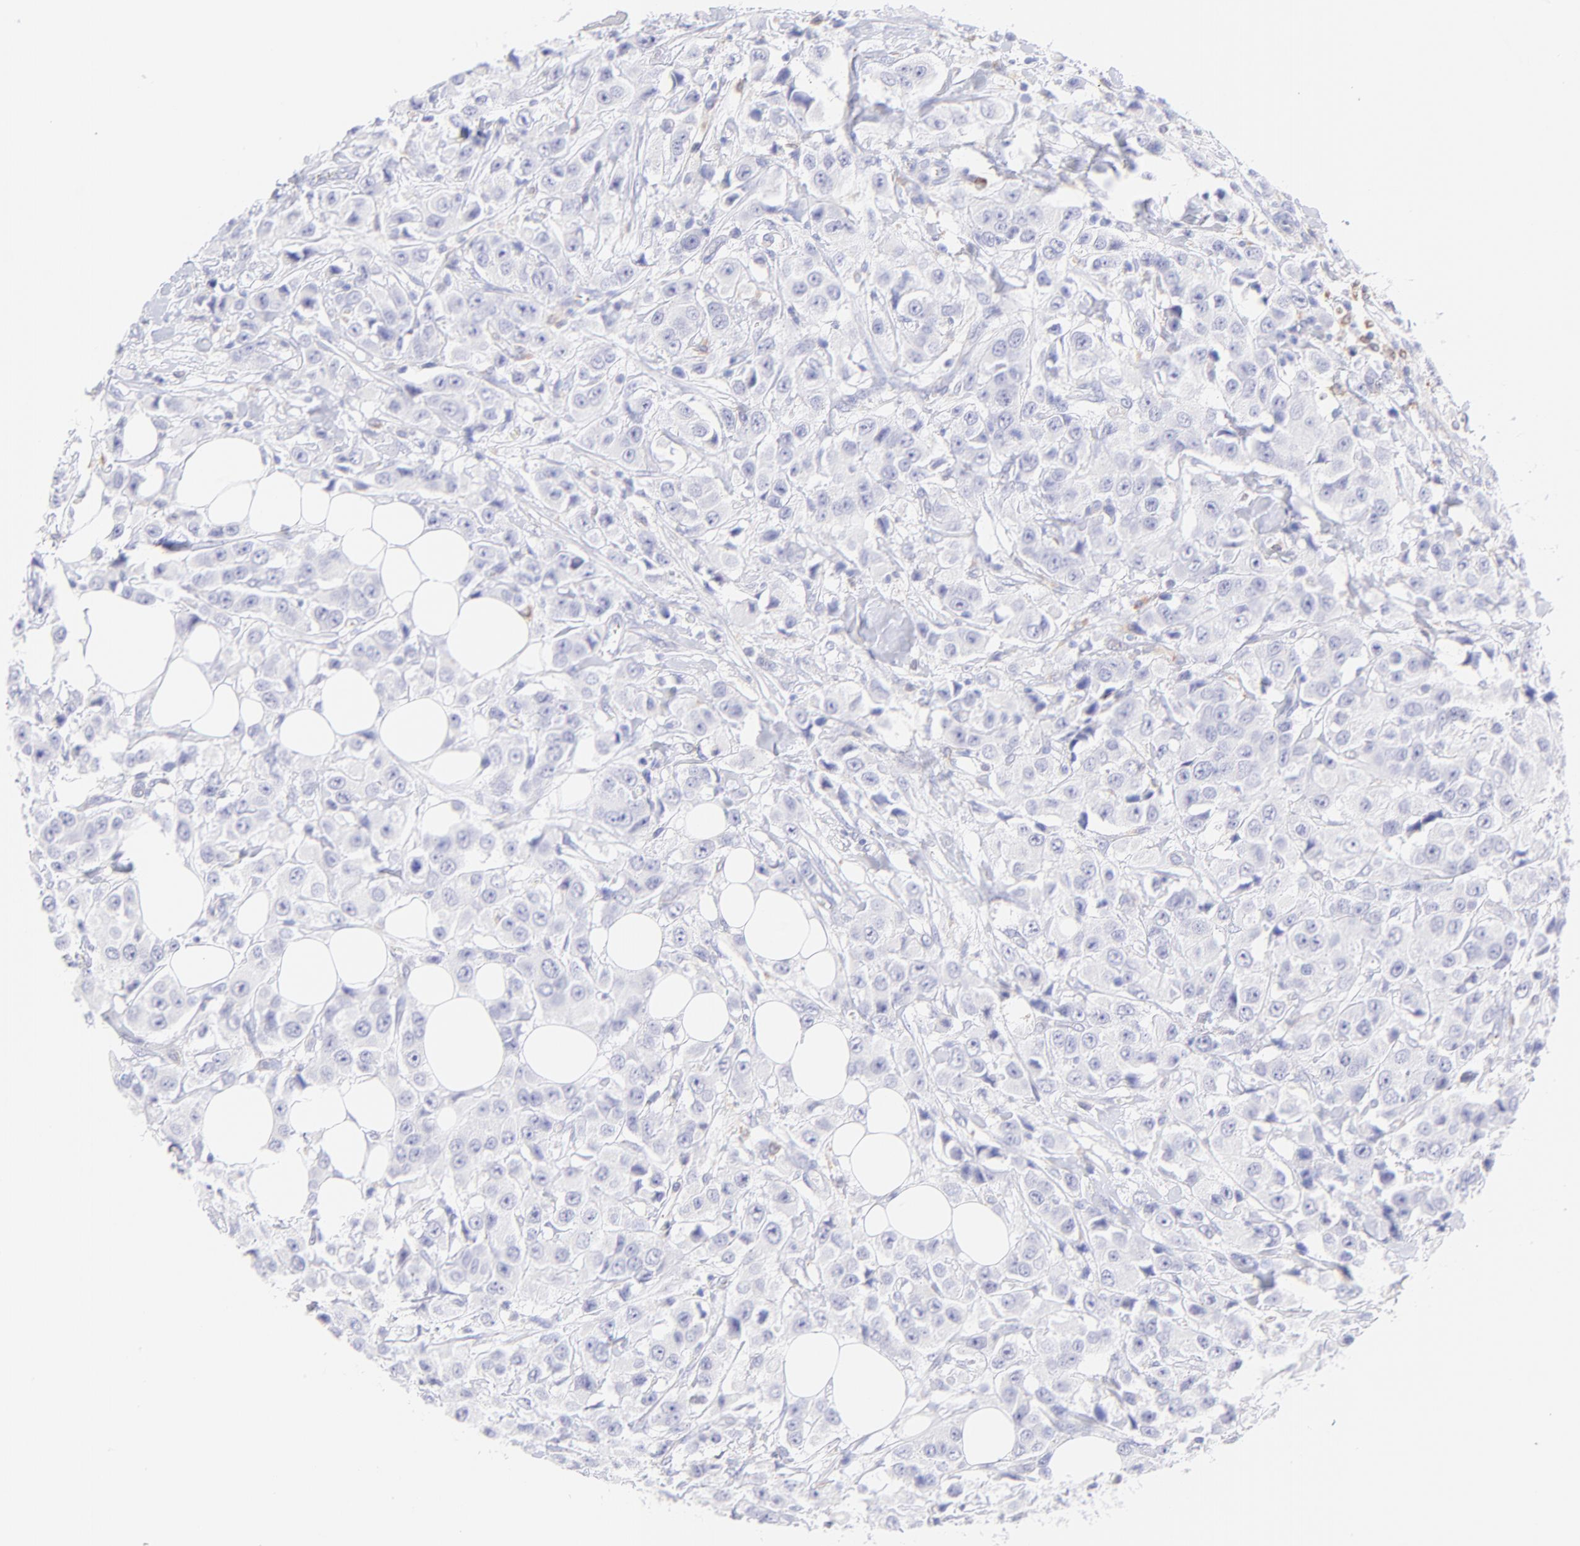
{"staining": {"intensity": "negative", "quantity": "none", "location": "none"}, "tissue": "breast cancer", "cell_type": "Tumor cells", "image_type": "cancer", "snomed": [{"axis": "morphology", "description": "Duct carcinoma"}, {"axis": "topography", "description": "Breast"}], "caption": "Tumor cells are negative for brown protein staining in breast cancer.", "gene": "IRAG2", "patient": {"sex": "female", "age": 58}}